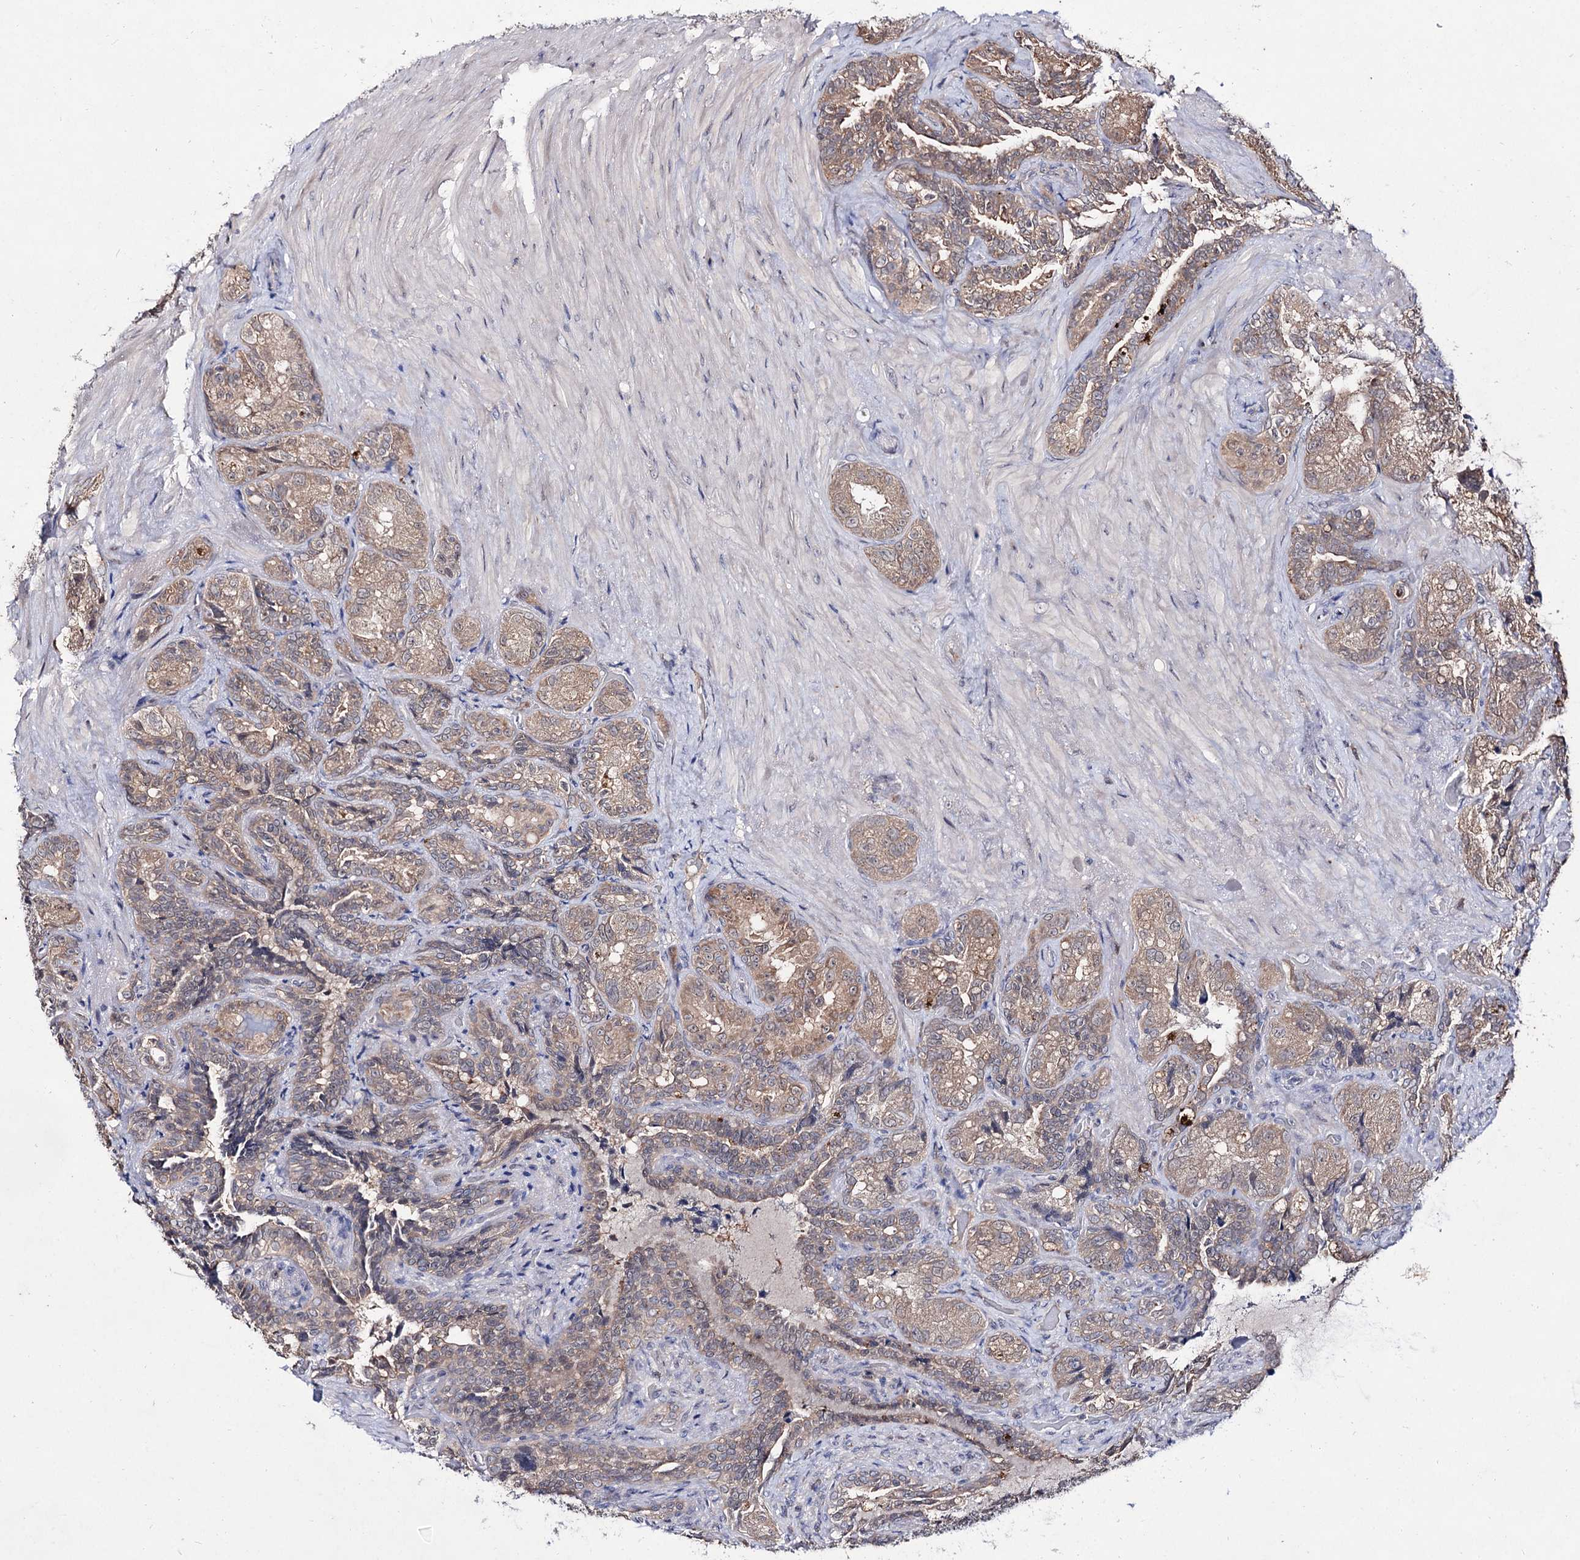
{"staining": {"intensity": "weak", "quantity": ">75%", "location": "cytoplasmic/membranous"}, "tissue": "seminal vesicle", "cell_type": "Glandular cells", "image_type": "normal", "snomed": [{"axis": "morphology", "description": "Normal tissue, NOS"}, {"axis": "topography", "description": "Seminal veicle"}, {"axis": "topography", "description": "Peripheral nerve tissue"}], "caption": "Glandular cells exhibit low levels of weak cytoplasmic/membranous staining in approximately >75% of cells in unremarkable human seminal vesicle.", "gene": "ACTR6", "patient": {"sex": "male", "age": 67}}